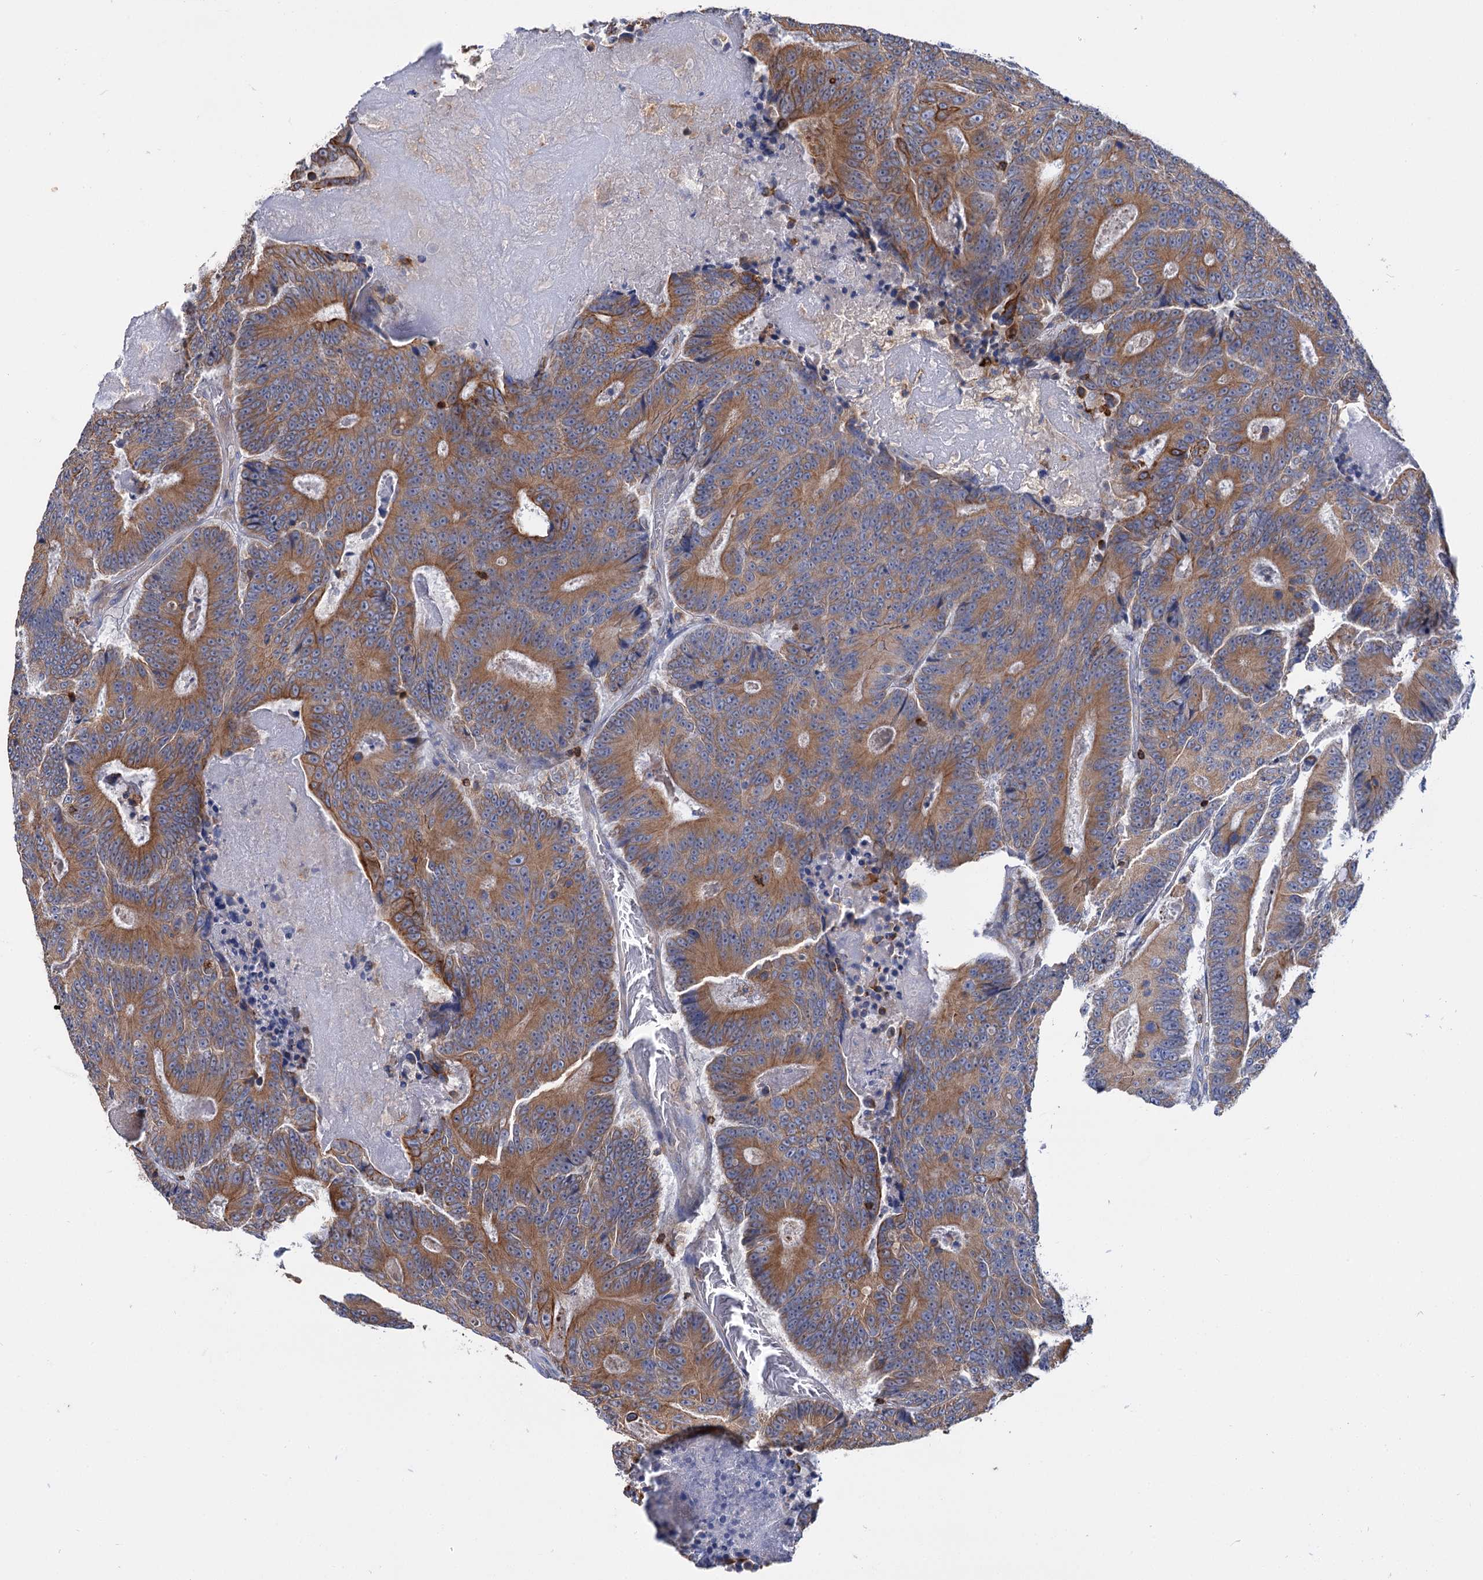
{"staining": {"intensity": "moderate", "quantity": ">75%", "location": "cytoplasmic/membranous"}, "tissue": "colorectal cancer", "cell_type": "Tumor cells", "image_type": "cancer", "snomed": [{"axis": "morphology", "description": "Adenocarcinoma, NOS"}, {"axis": "topography", "description": "Colon"}], "caption": "Colorectal cancer stained with a protein marker exhibits moderate staining in tumor cells.", "gene": "UBASH3B", "patient": {"sex": "male", "age": 83}}